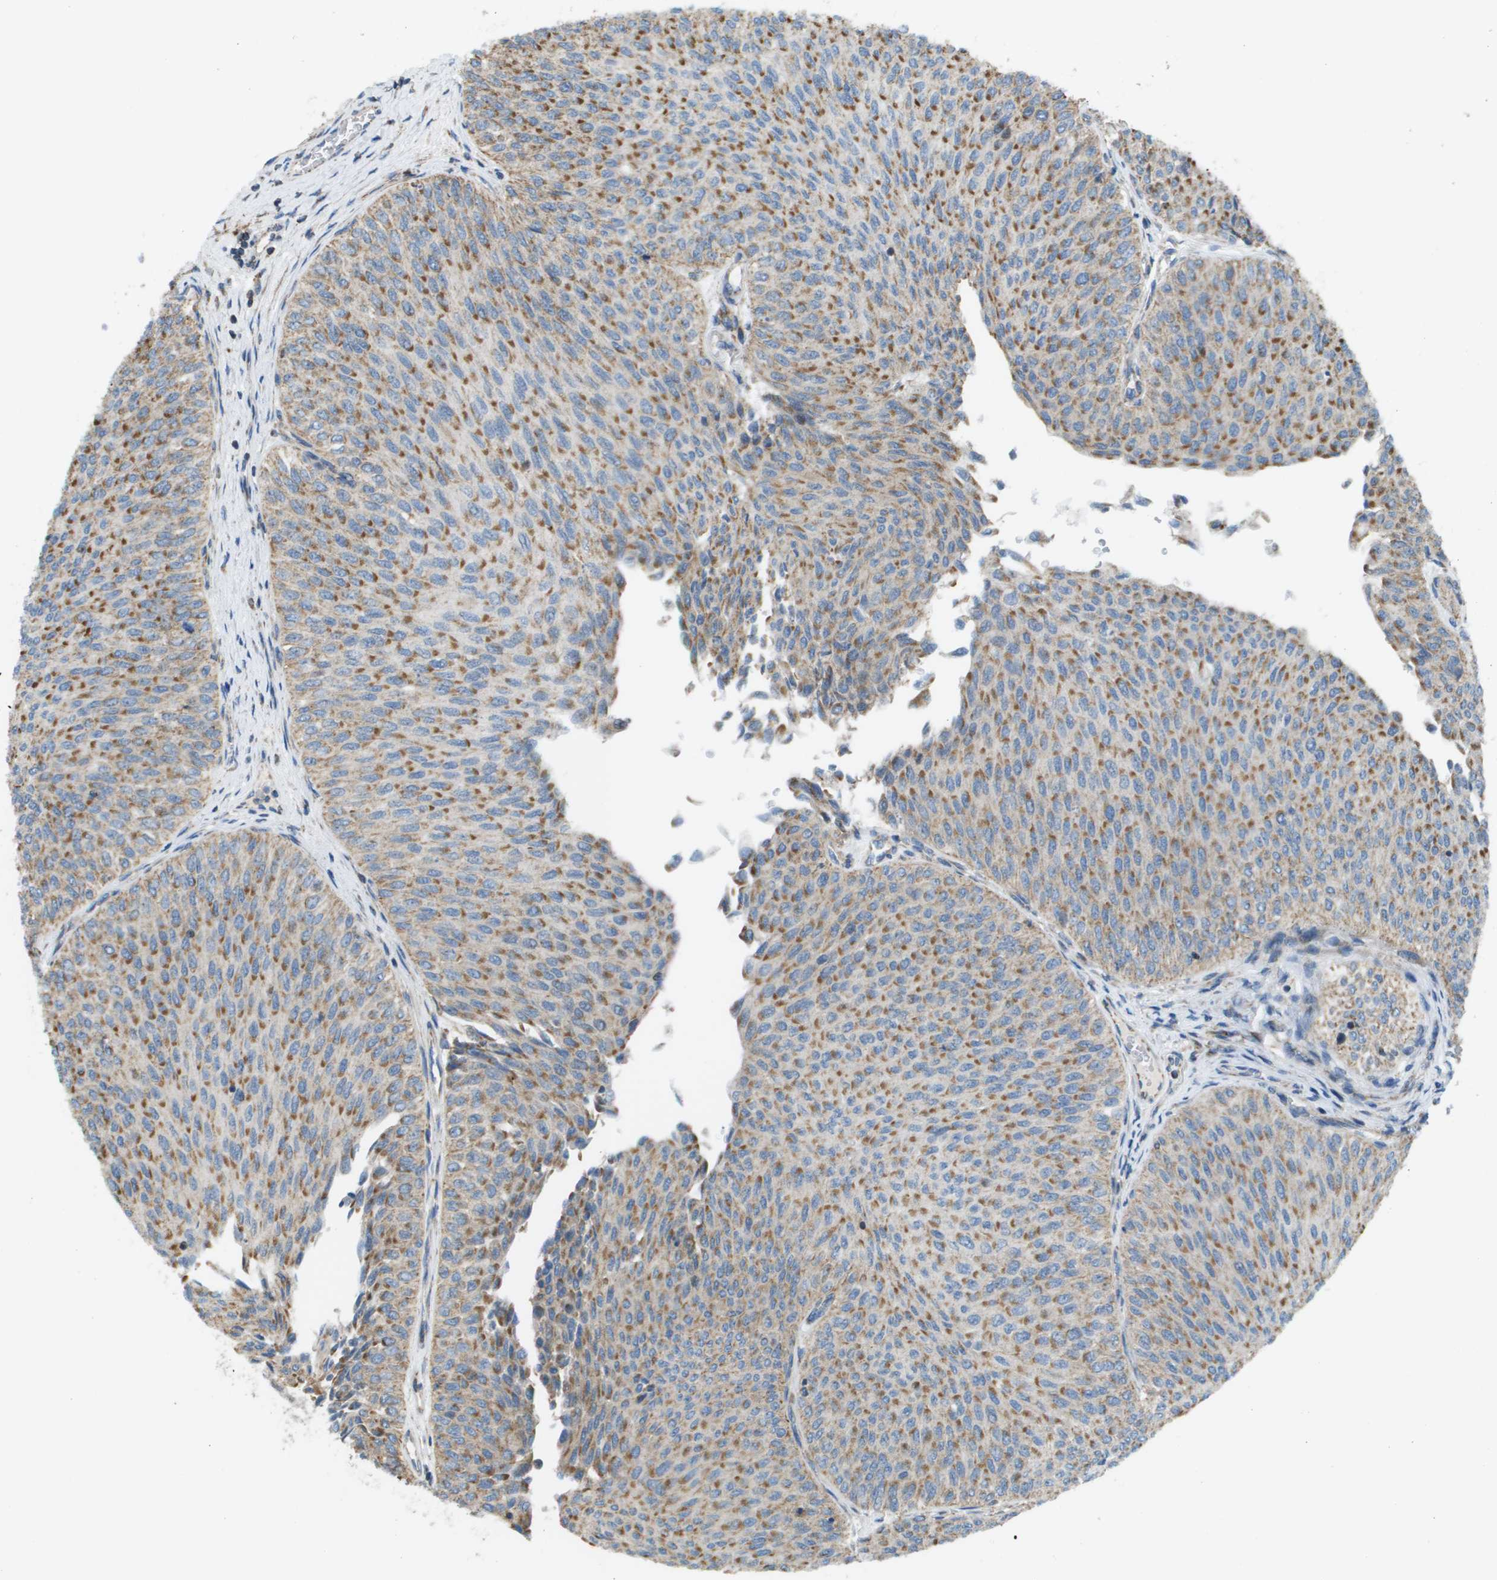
{"staining": {"intensity": "moderate", "quantity": ">75%", "location": "cytoplasmic/membranous"}, "tissue": "urothelial cancer", "cell_type": "Tumor cells", "image_type": "cancer", "snomed": [{"axis": "morphology", "description": "Urothelial carcinoma, Low grade"}, {"axis": "topography", "description": "Urinary bladder"}], "caption": "Immunohistochemistry (IHC) staining of low-grade urothelial carcinoma, which shows medium levels of moderate cytoplasmic/membranous expression in approximately >75% of tumor cells indicating moderate cytoplasmic/membranous protein positivity. The staining was performed using DAB (3,3'-diaminobenzidine) (brown) for protein detection and nuclei were counterstained in hematoxylin (blue).", "gene": "TAOK3", "patient": {"sex": "male", "age": 78}}